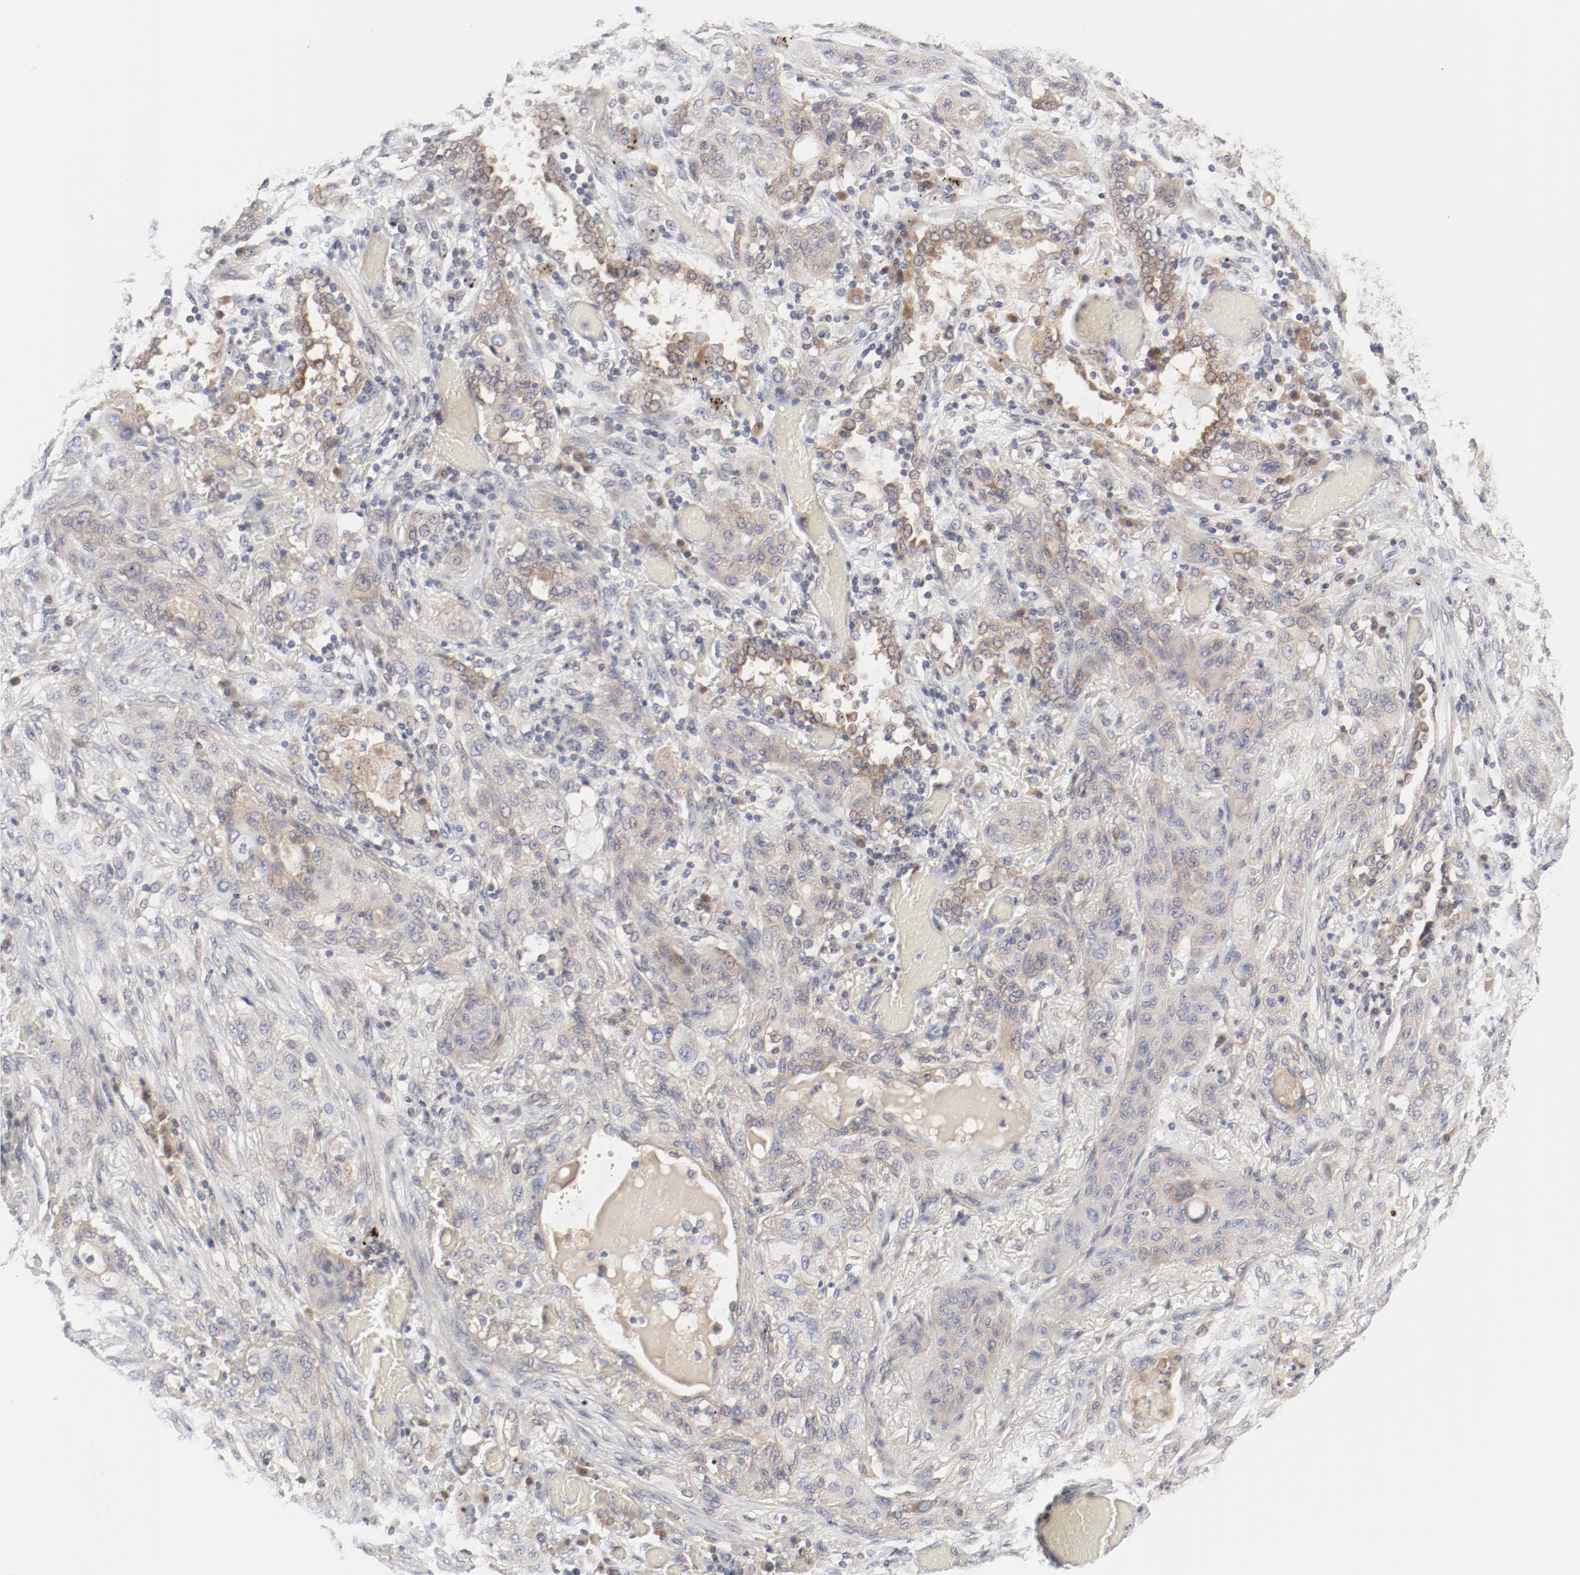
{"staining": {"intensity": "weak", "quantity": "25%-75%", "location": "cytoplasmic/membranous"}, "tissue": "lung cancer", "cell_type": "Tumor cells", "image_type": "cancer", "snomed": [{"axis": "morphology", "description": "Squamous cell carcinoma, NOS"}, {"axis": "topography", "description": "Lung"}], "caption": "Immunohistochemistry (IHC) (DAB (3,3'-diaminobenzidine)) staining of lung squamous cell carcinoma reveals weak cytoplasmic/membranous protein expression in approximately 25%-75% of tumor cells.", "gene": "BAD", "patient": {"sex": "female", "age": 47}}